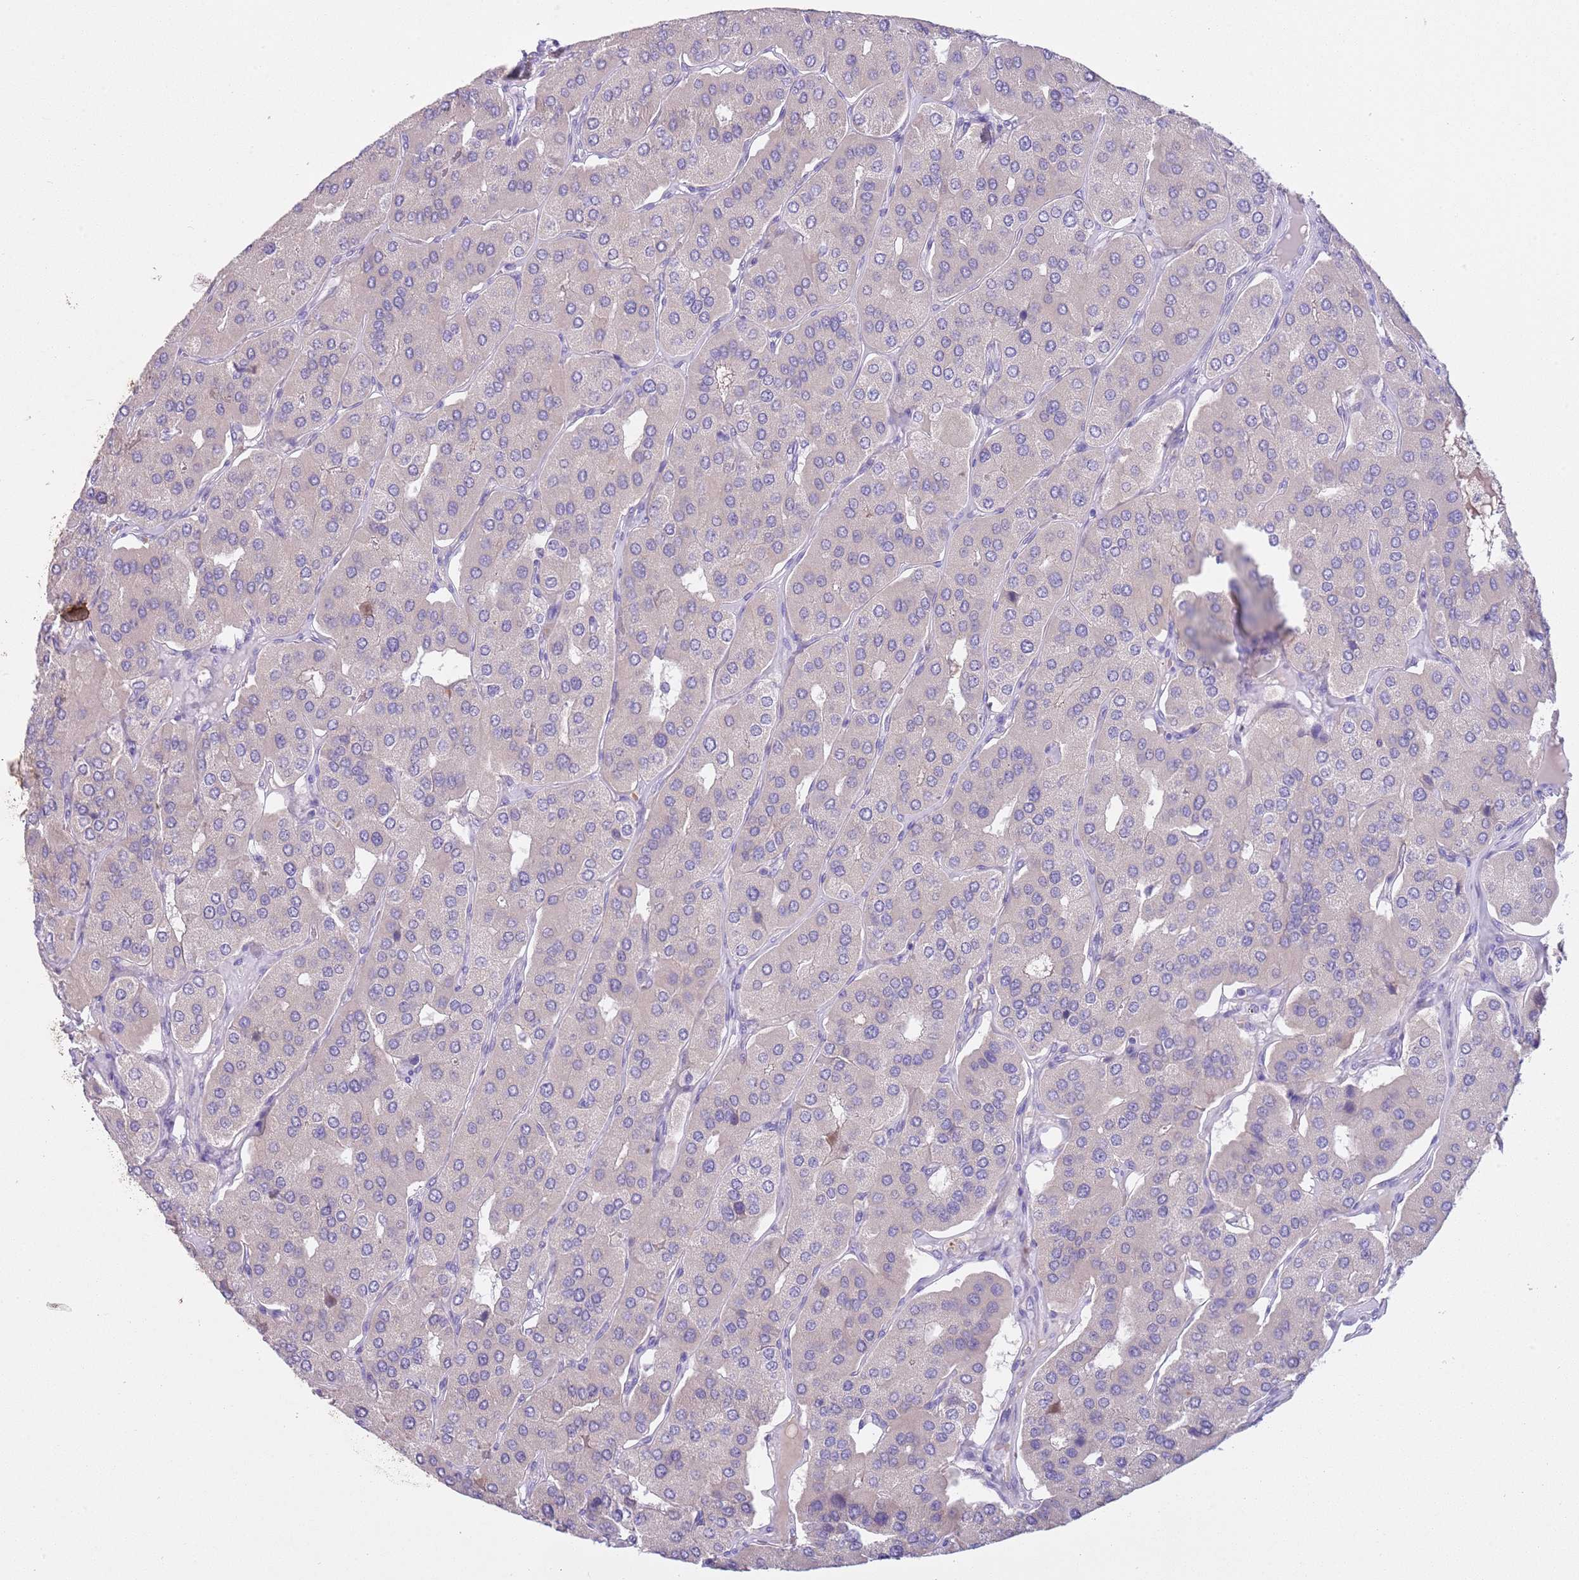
{"staining": {"intensity": "negative", "quantity": "none", "location": "none"}, "tissue": "parathyroid gland", "cell_type": "Glandular cells", "image_type": "normal", "snomed": [{"axis": "morphology", "description": "Normal tissue, NOS"}, {"axis": "morphology", "description": "Adenoma, NOS"}, {"axis": "topography", "description": "Parathyroid gland"}], "caption": "Glandular cells are negative for brown protein staining in benign parathyroid gland. The staining was performed using DAB to visualize the protein expression in brown, while the nuclei were stained in blue with hematoxylin (Magnification: 20x).", "gene": "CFAP73", "patient": {"sex": "female", "age": 86}}